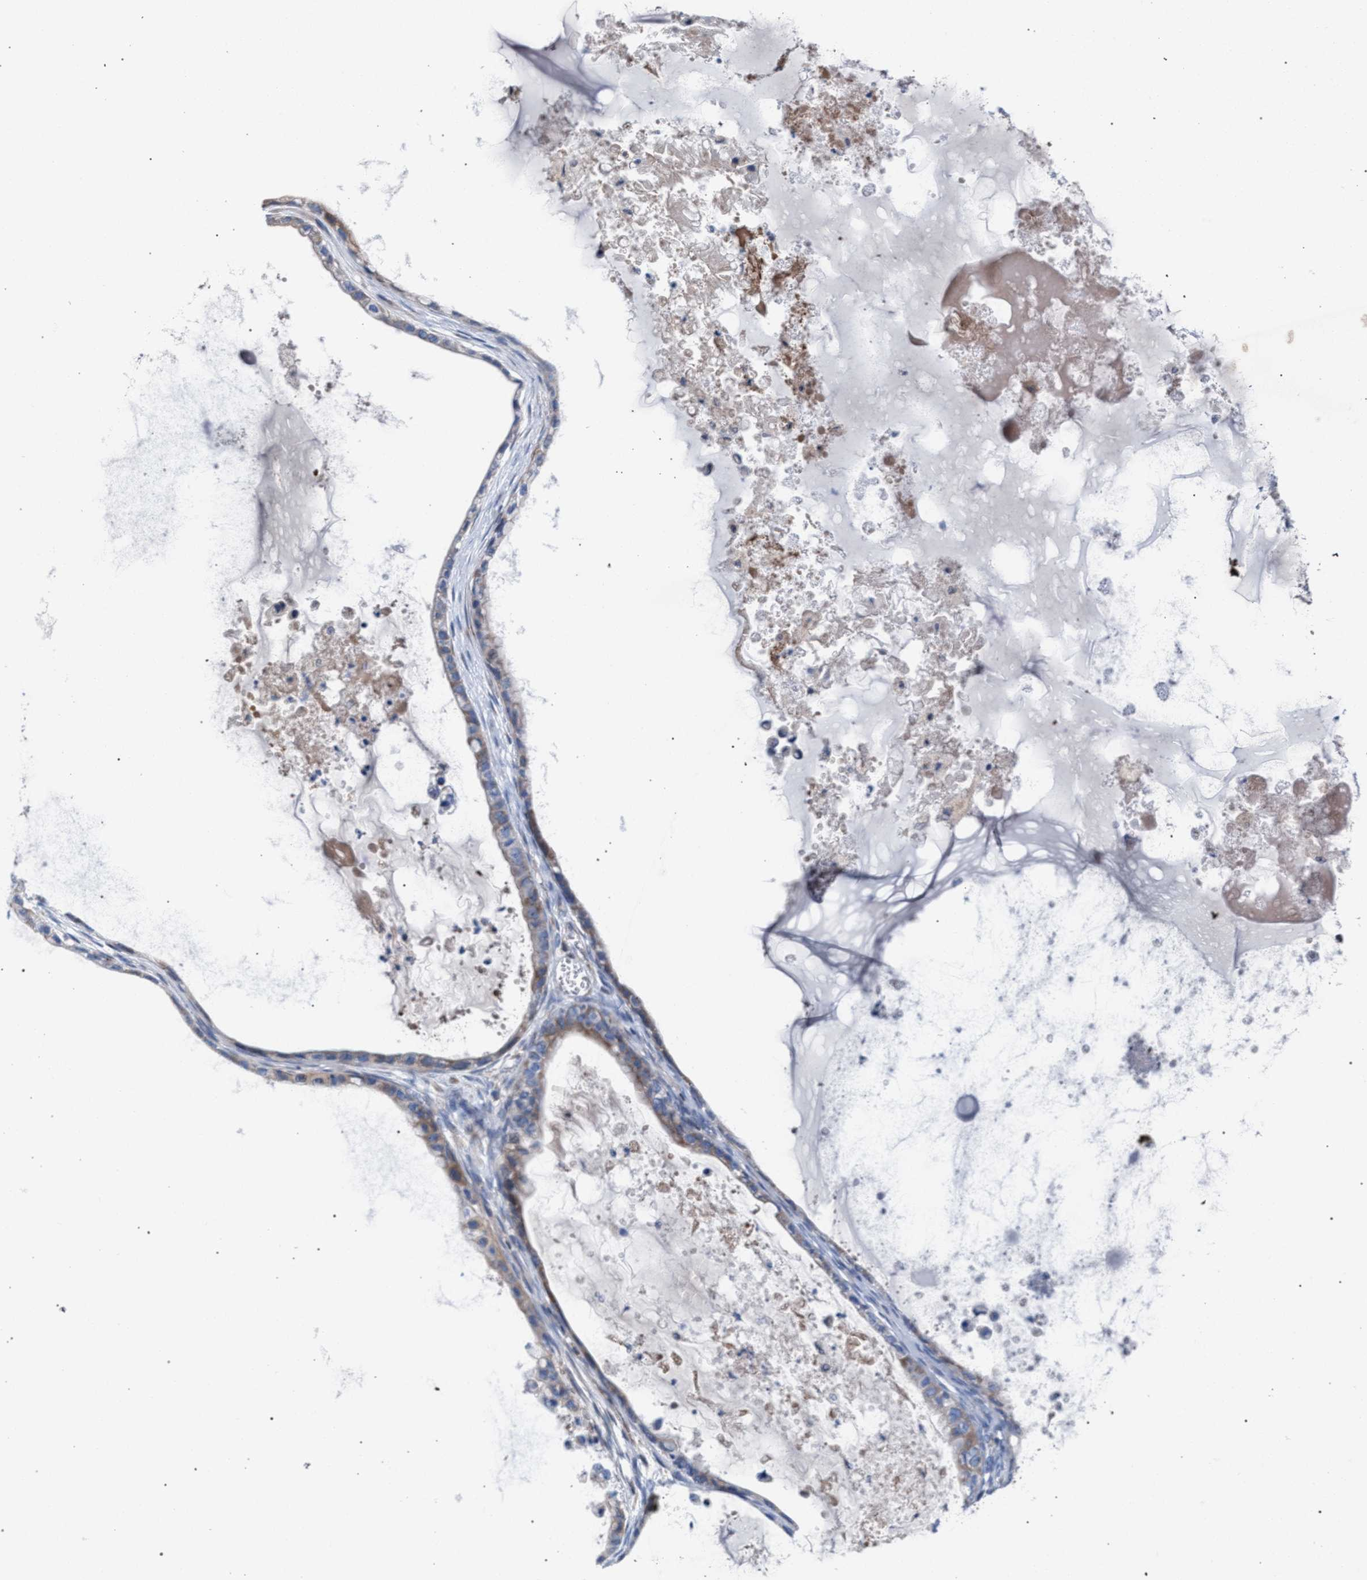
{"staining": {"intensity": "weak", "quantity": "25%-75%", "location": "cytoplasmic/membranous"}, "tissue": "ovarian cancer", "cell_type": "Tumor cells", "image_type": "cancer", "snomed": [{"axis": "morphology", "description": "Cystadenocarcinoma, mucinous, NOS"}, {"axis": "topography", "description": "Ovary"}], "caption": "Immunohistochemistry (IHC) of human ovarian mucinous cystadenocarcinoma exhibits low levels of weak cytoplasmic/membranous positivity in approximately 25%-75% of tumor cells.", "gene": "RNF135", "patient": {"sex": "female", "age": 80}}